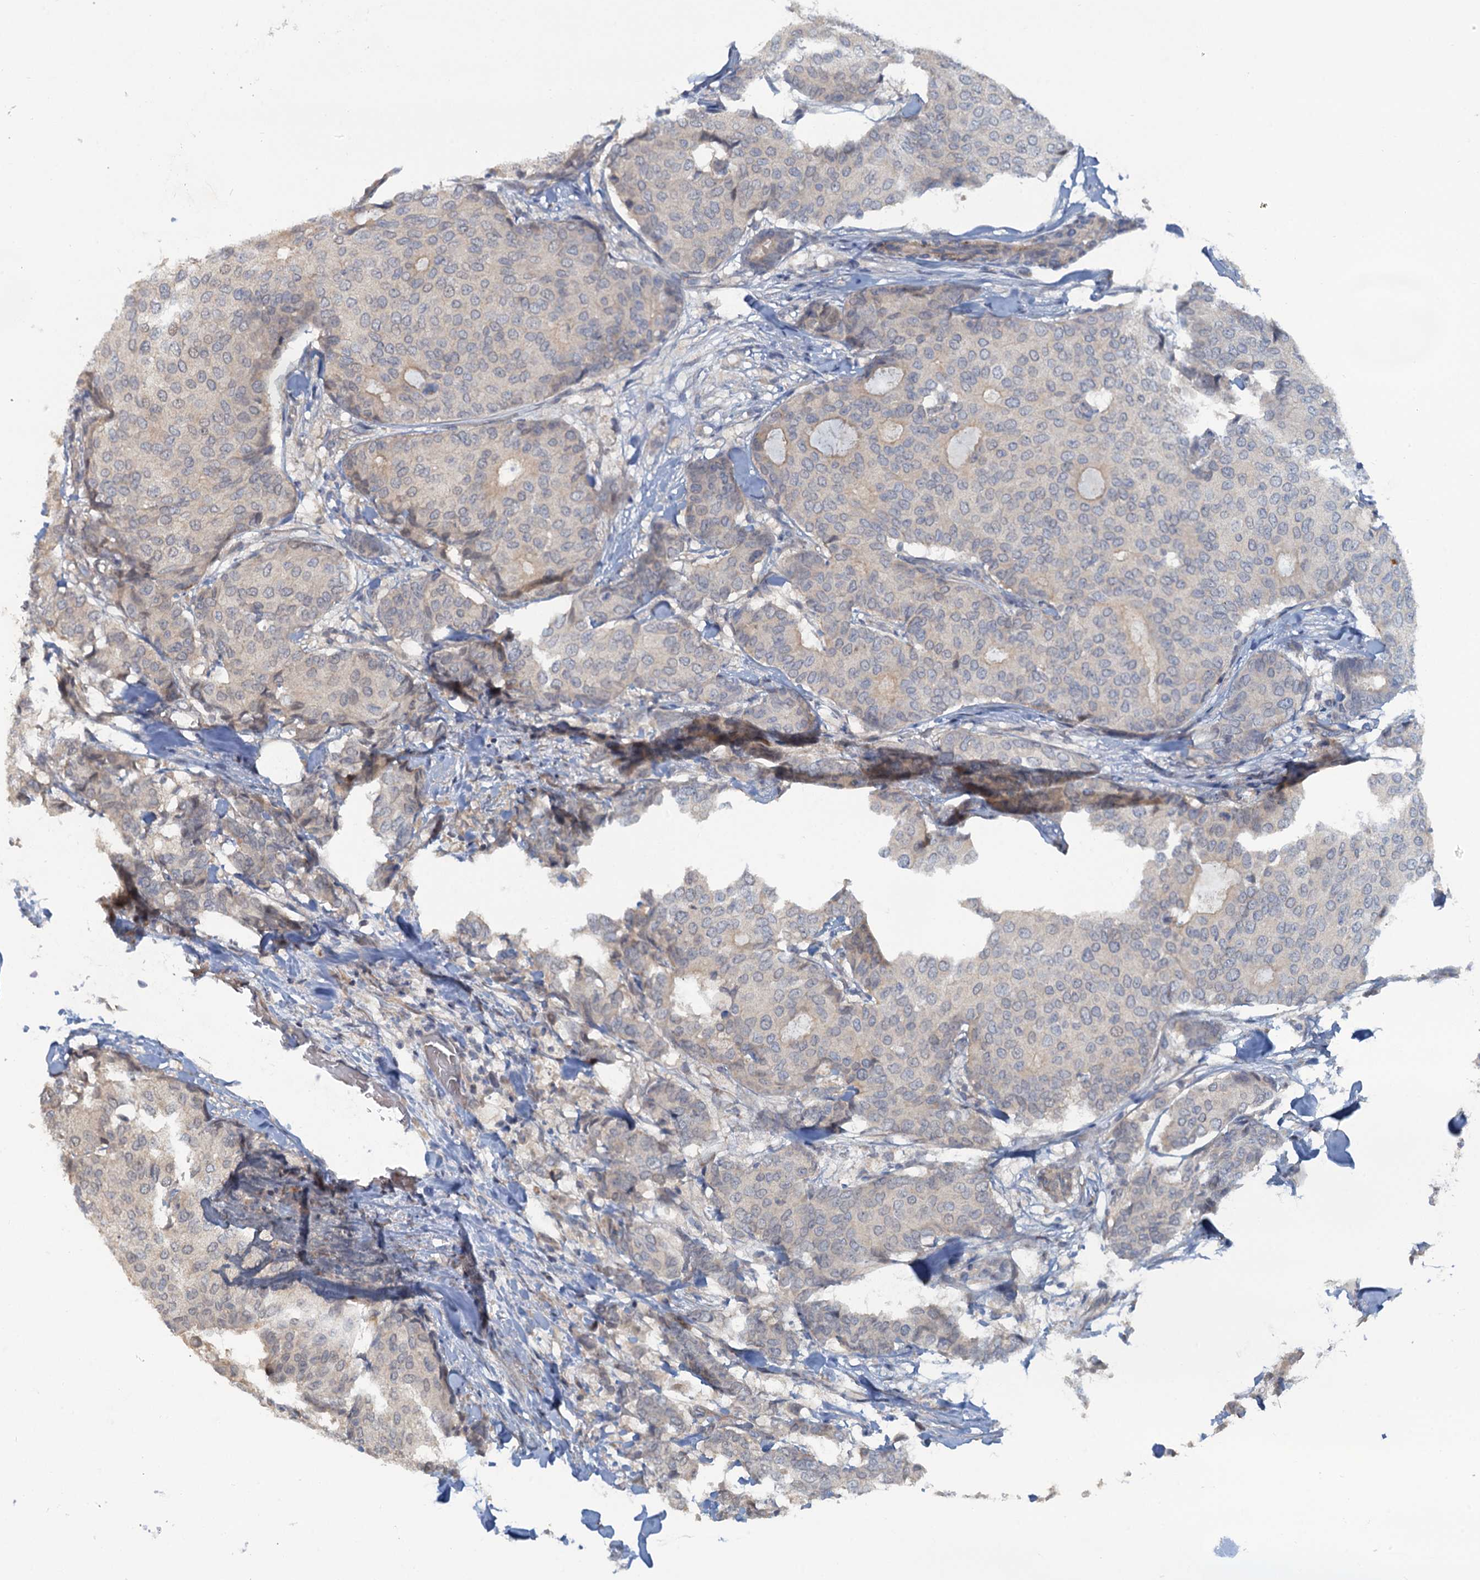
{"staining": {"intensity": "negative", "quantity": "none", "location": "none"}, "tissue": "breast cancer", "cell_type": "Tumor cells", "image_type": "cancer", "snomed": [{"axis": "morphology", "description": "Duct carcinoma"}, {"axis": "topography", "description": "Breast"}], "caption": "The image reveals no significant expression in tumor cells of intraductal carcinoma (breast).", "gene": "MYO16", "patient": {"sex": "female", "age": 75}}